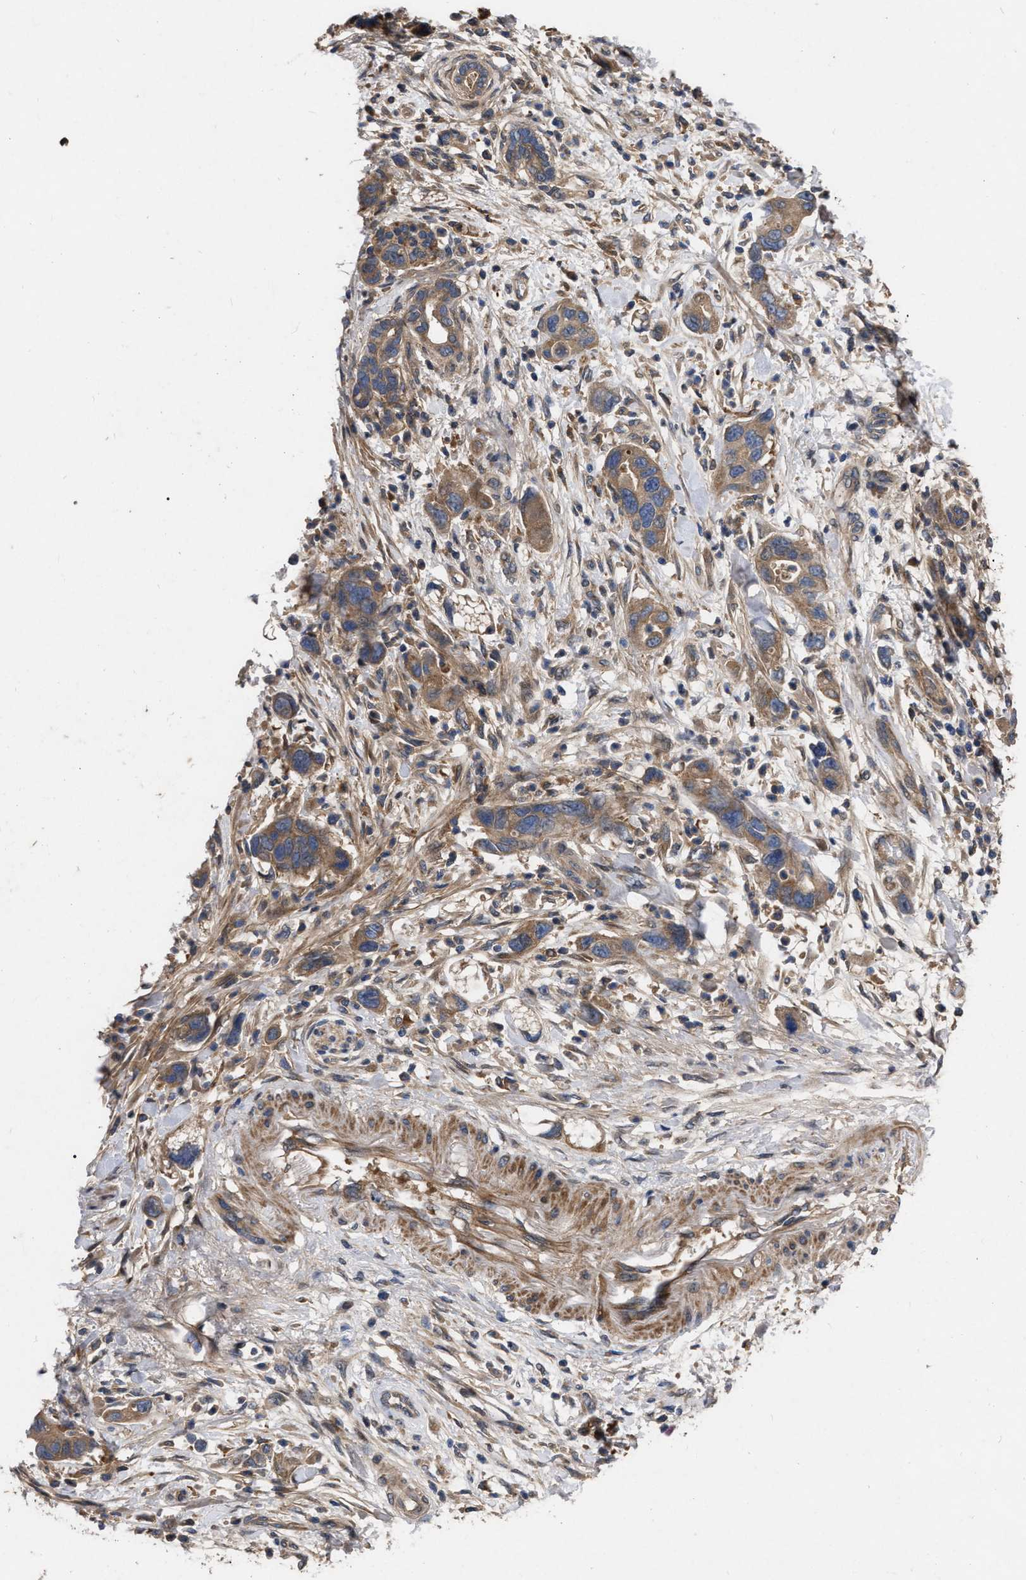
{"staining": {"intensity": "moderate", "quantity": ">75%", "location": "cytoplasmic/membranous"}, "tissue": "pancreatic cancer", "cell_type": "Tumor cells", "image_type": "cancer", "snomed": [{"axis": "morphology", "description": "Normal tissue, NOS"}, {"axis": "morphology", "description": "Adenocarcinoma, NOS"}, {"axis": "topography", "description": "Pancreas"}], "caption": "A medium amount of moderate cytoplasmic/membranous expression is seen in approximately >75% of tumor cells in pancreatic cancer tissue.", "gene": "CDKN2C", "patient": {"sex": "female", "age": 71}}